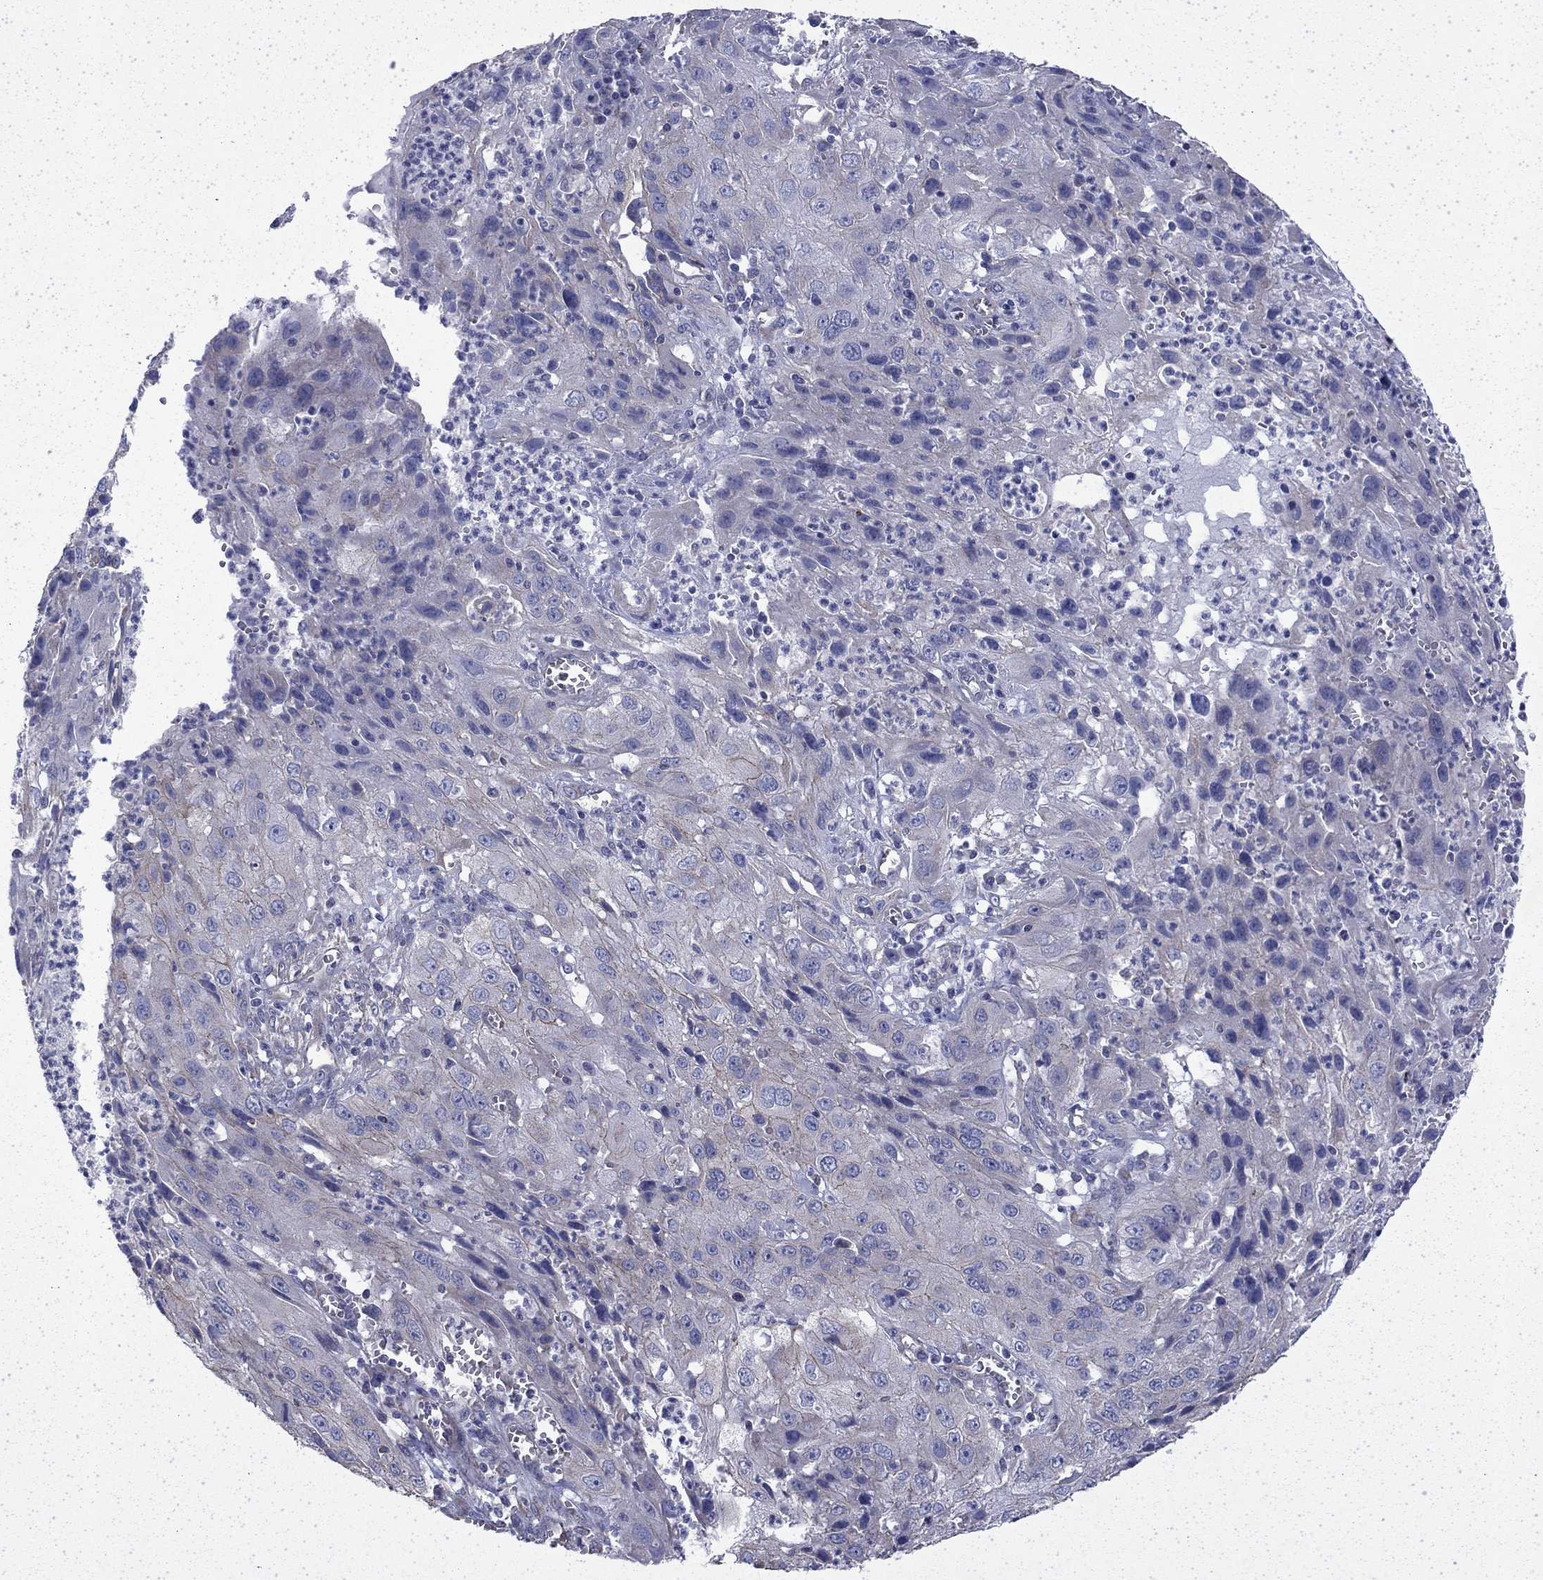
{"staining": {"intensity": "weak", "quantity": "<25%", "location": "cytoplasmic/membranous"}, "tissue": "cervical cancer", "cell_type": "Tumor cells", "image_type": "cancer", "snomed": [{"axis": "morphology", "description": "Squamous cell carcinoma, NOS"}, {"axis": "topography", "description": "Cervix"}], "caption": "Squamous cell carcinoma (cervical) was stained to show a protein in brown. There is no significant staining in tumor cells. (Stains: DAB (3,3'-diaminobenzidine) IHC with hematoxylin counter stain, Microscopy: brightfield microscopy at high magnification).", "gene": "DTNA", "patient": {"sex": "female", "age": 32}}